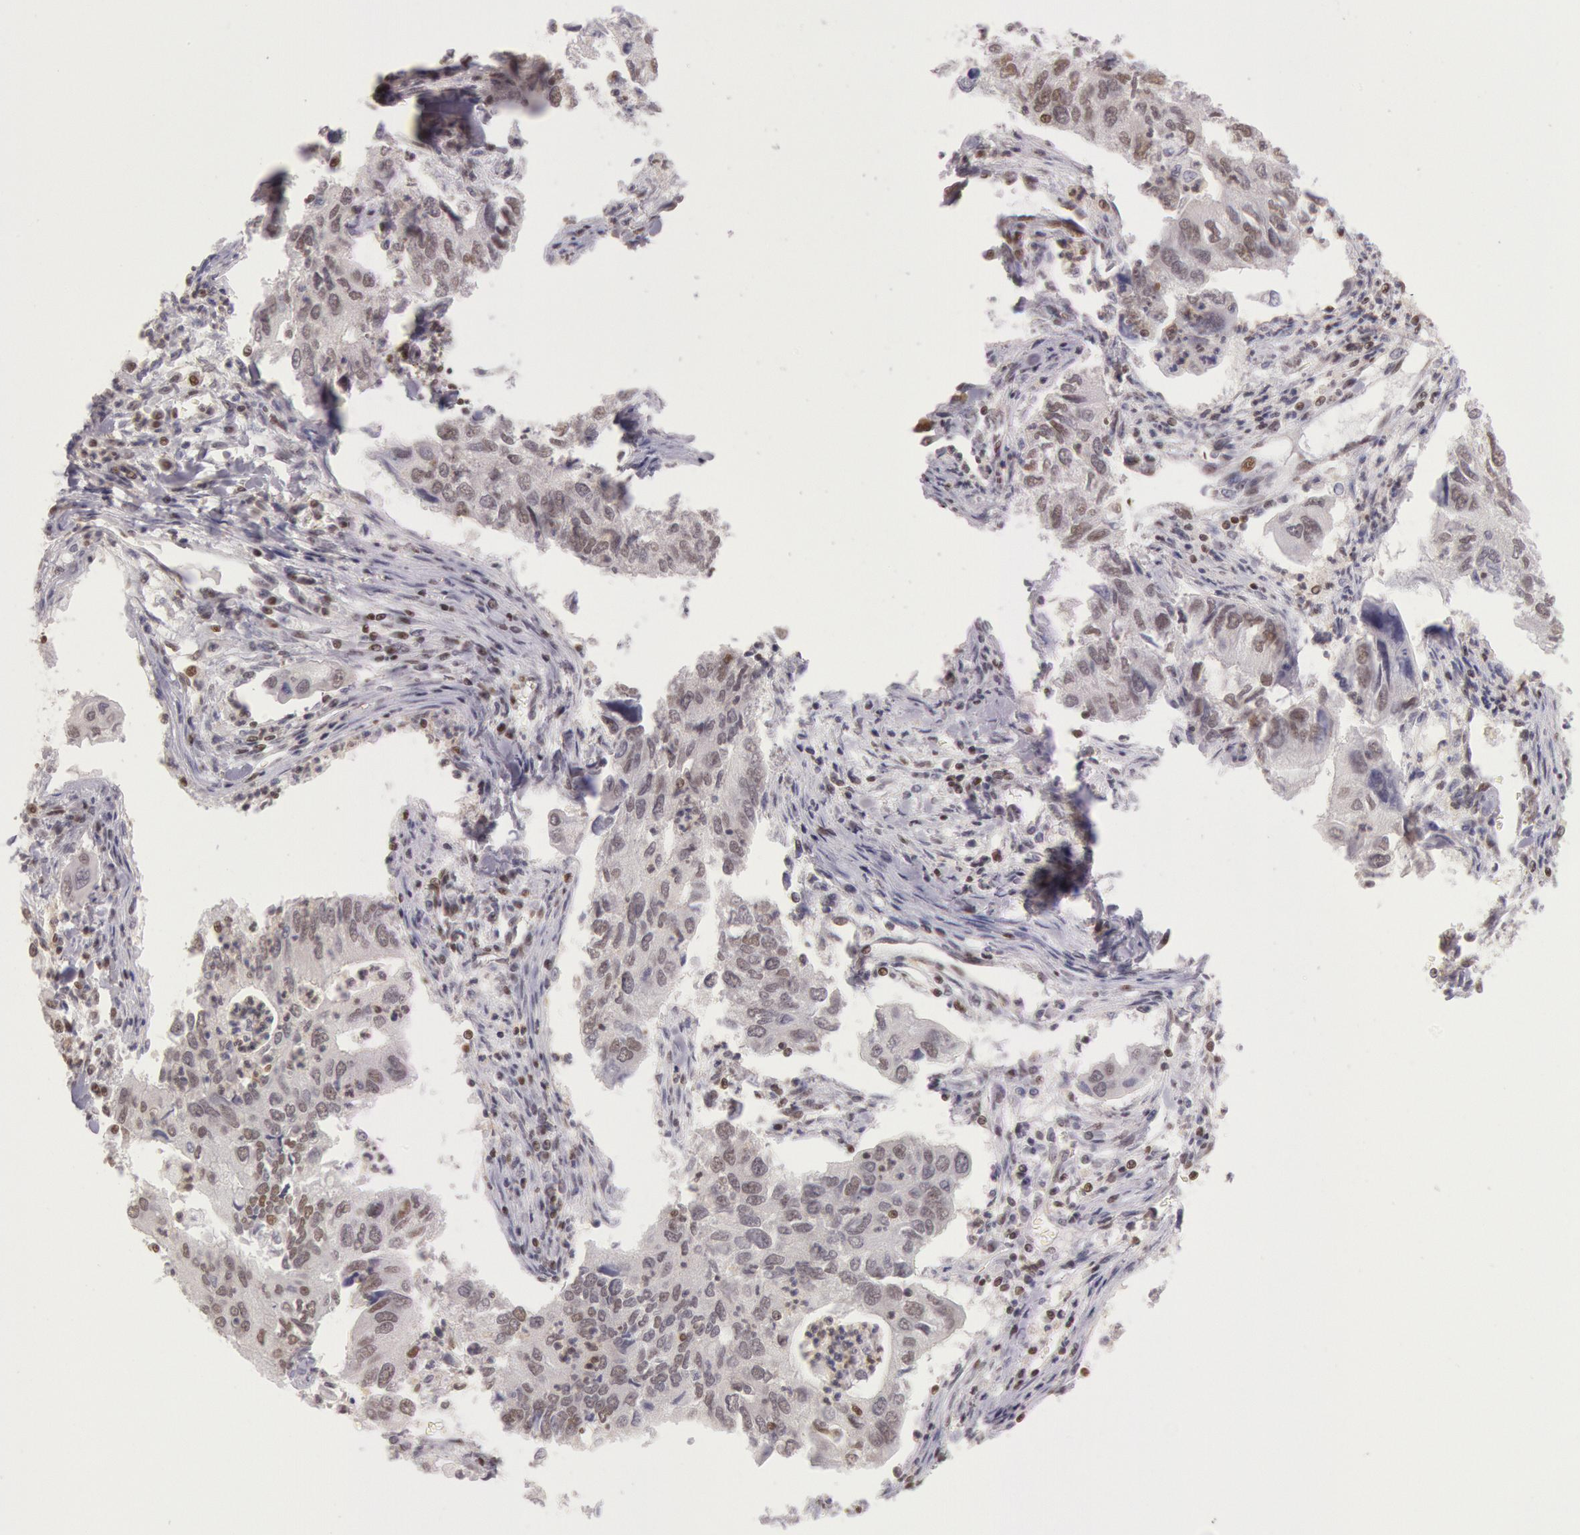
{"staining": {"intensity": "weak", "quantity": ">75%", "location": "nuclear"}, "tissue": "lung cancer", "cell_type": "Tumor cells", "image_type": "cancer", "snomed": [{"axis": "morphology", "description": "Adenocarcinoma, NOS"}, {"axis": "topography", "description": "Lung"}], "caption": "Immunohistochemical staining of human lung cancer (adenocarcinoma) displays low levels of weak nuclear expression in approximately >75% of tumor cells.", "gene": "ESS2", "patient": {"sex": "male", "age": 48}}